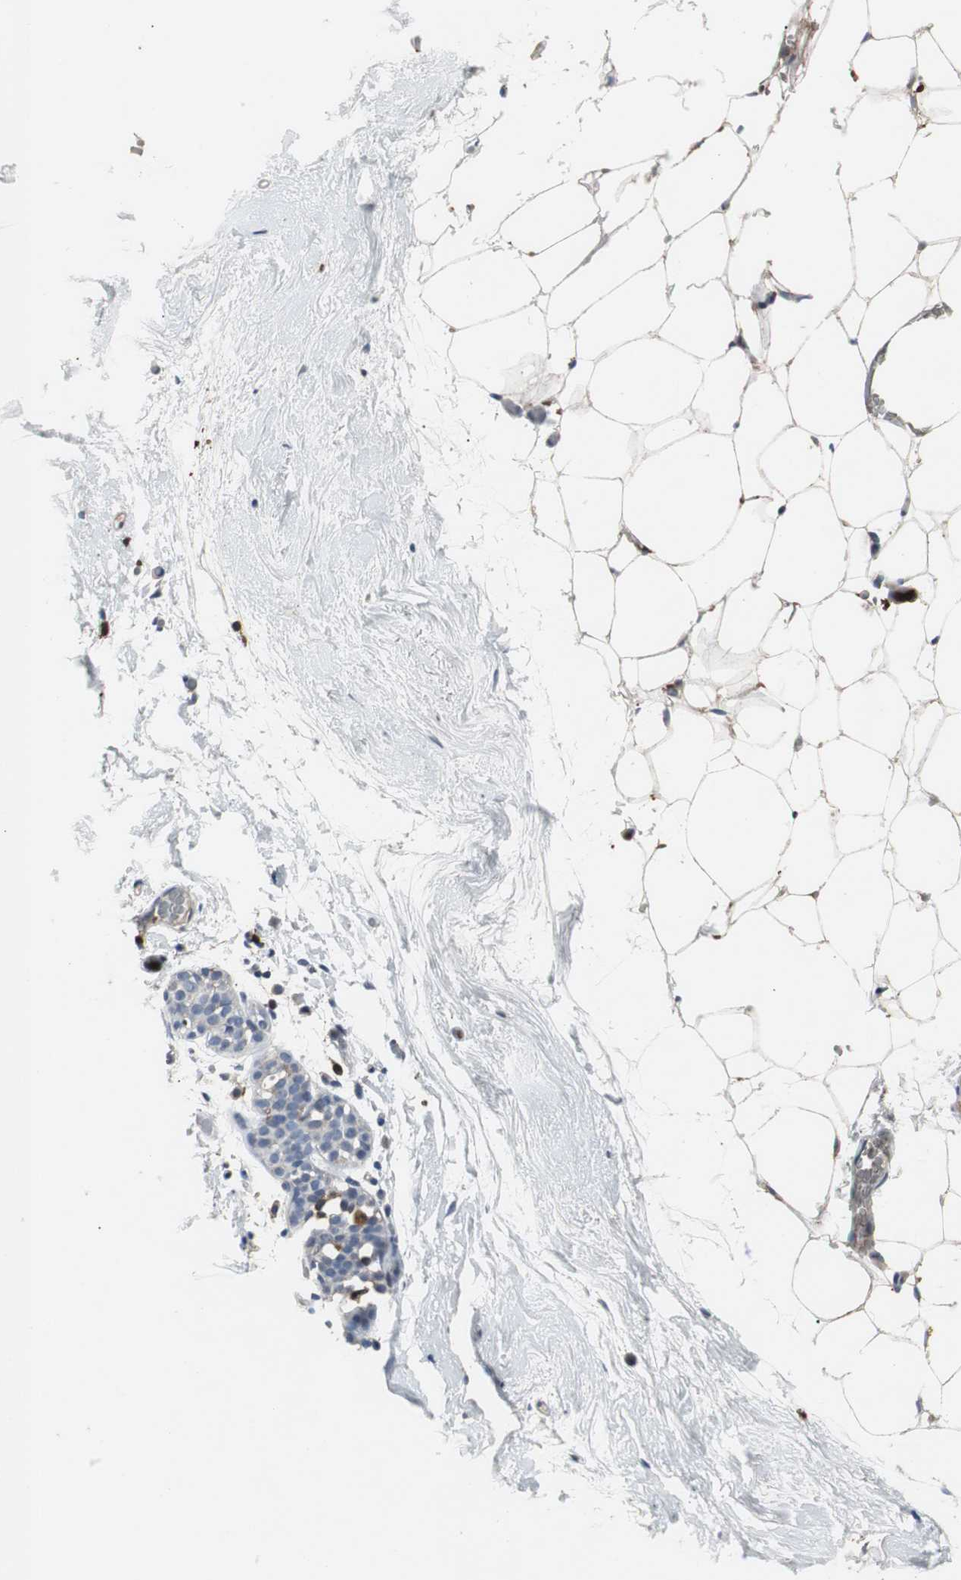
{"staining": {"intensity": "weak", "quantity": ">75%", "location": "cytoplasmic/membranous"}, "tissue": "breast", "cell_type": "Adipocytes", "image_type": "normal", "snomed": [{"axis": "morphology", "description": "Normal tissue, NOS"}, {"axis": "topography", "description": "Breast"}], "caption": "Adipocytes reveal low levels of weak cytoplasmic/membranous positivity in about >75% of cells in normal breast.", "gene": "NCF2", "patient": {"sex": "female", "age": 75}}